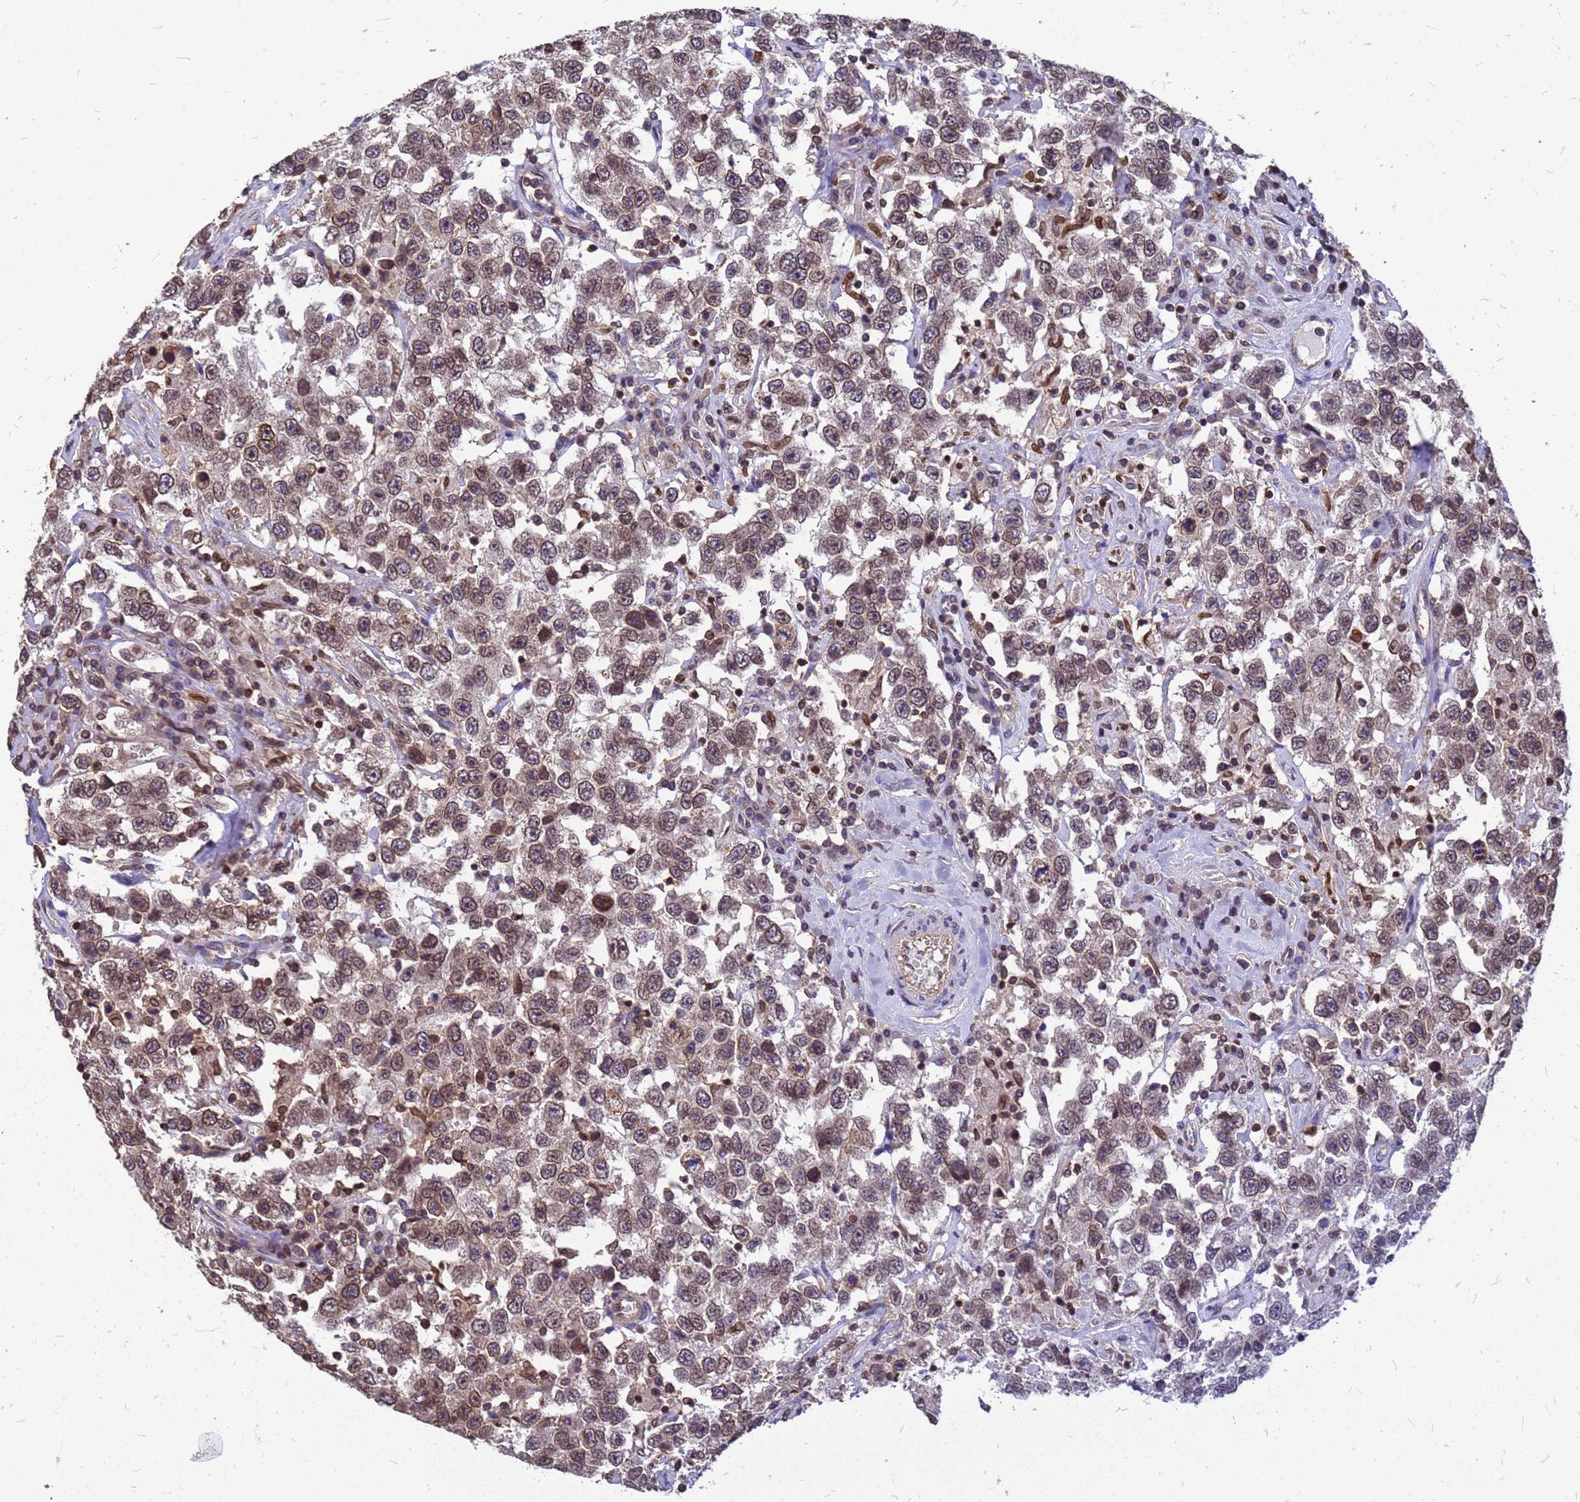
{"staining": {"intensity": "moderate", "quantity": ">75%", "location": "cytoplasmic/membranous,nuclear"}, "tissue": "testis cancer", "cell_type": "Tumor cells", "image_type": "cancer", "snomed": [{"axis": "morphology", "description": "Seminoma, NOS"}, {"axis": "topography", "description": "Testis"}], "caption": "There is medium levels of moderate cytoplasmic/membranous and nuclear positivity in tumor cells of testis cancer (seminoma), as demonstrated by immunohistochemical staining (brown color).", "gene": "C1orf35", "patient": {"sex": "male", "age": 41}}